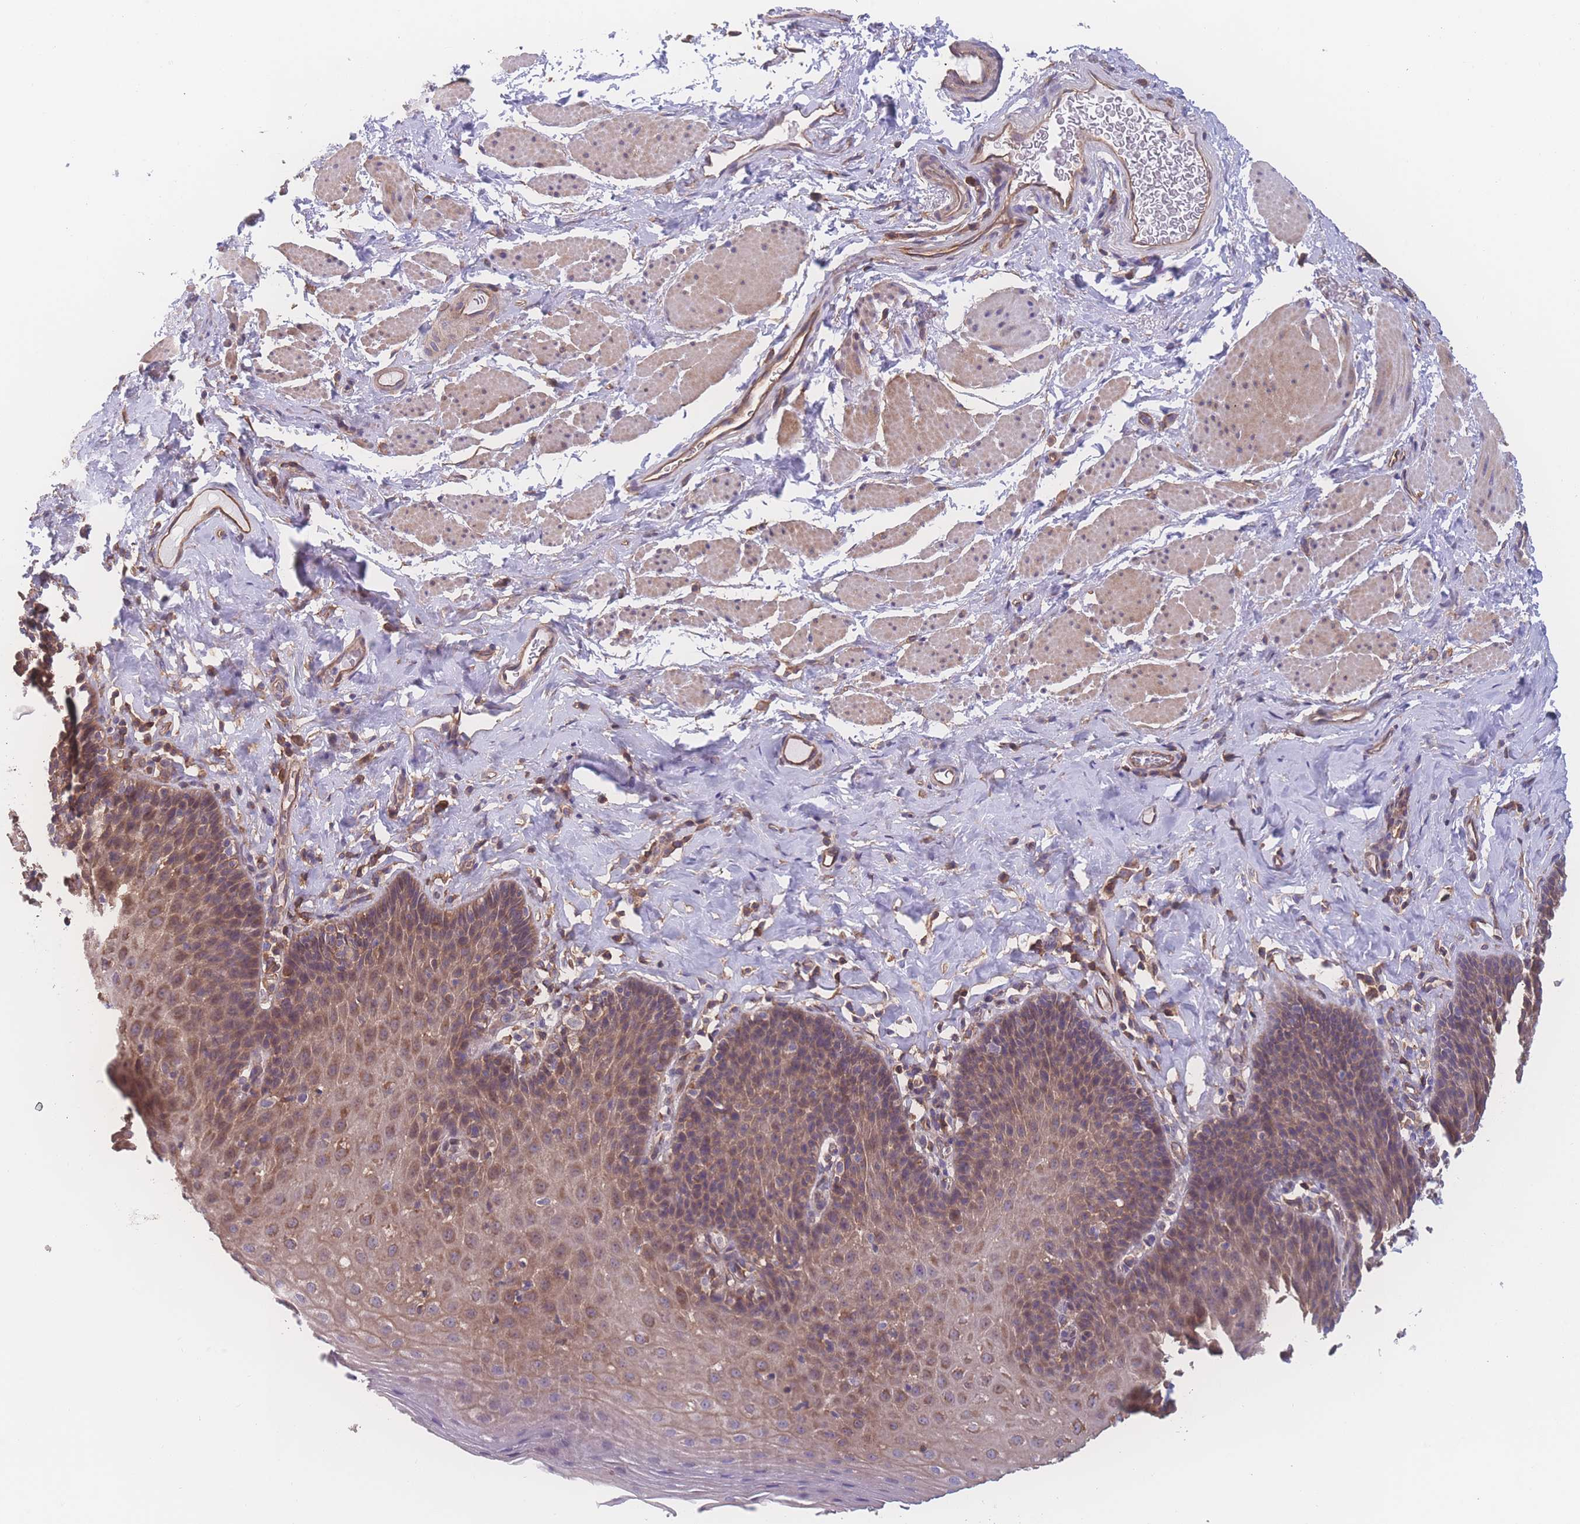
{"staining": {"intensity": "moderate", "quantity": ">75%", "location": "cytoplasmic/membranous"}, "tissue": "esophagus", "cell_type": "Squamous epithelial cells", "image_type": "normal", "snomed": [{"axis": "morphology", "description": "Normal tissue, NOS"}, {"axis": "topography", "description": "Esophagus"}], "caption": "Moderate cytoplasmic/membranous protein expression is identified in about >75% of squamous epithelial cells in esophagus.", "gene": "CFAP97", "patient": {"sex": "female", "age": 61}}